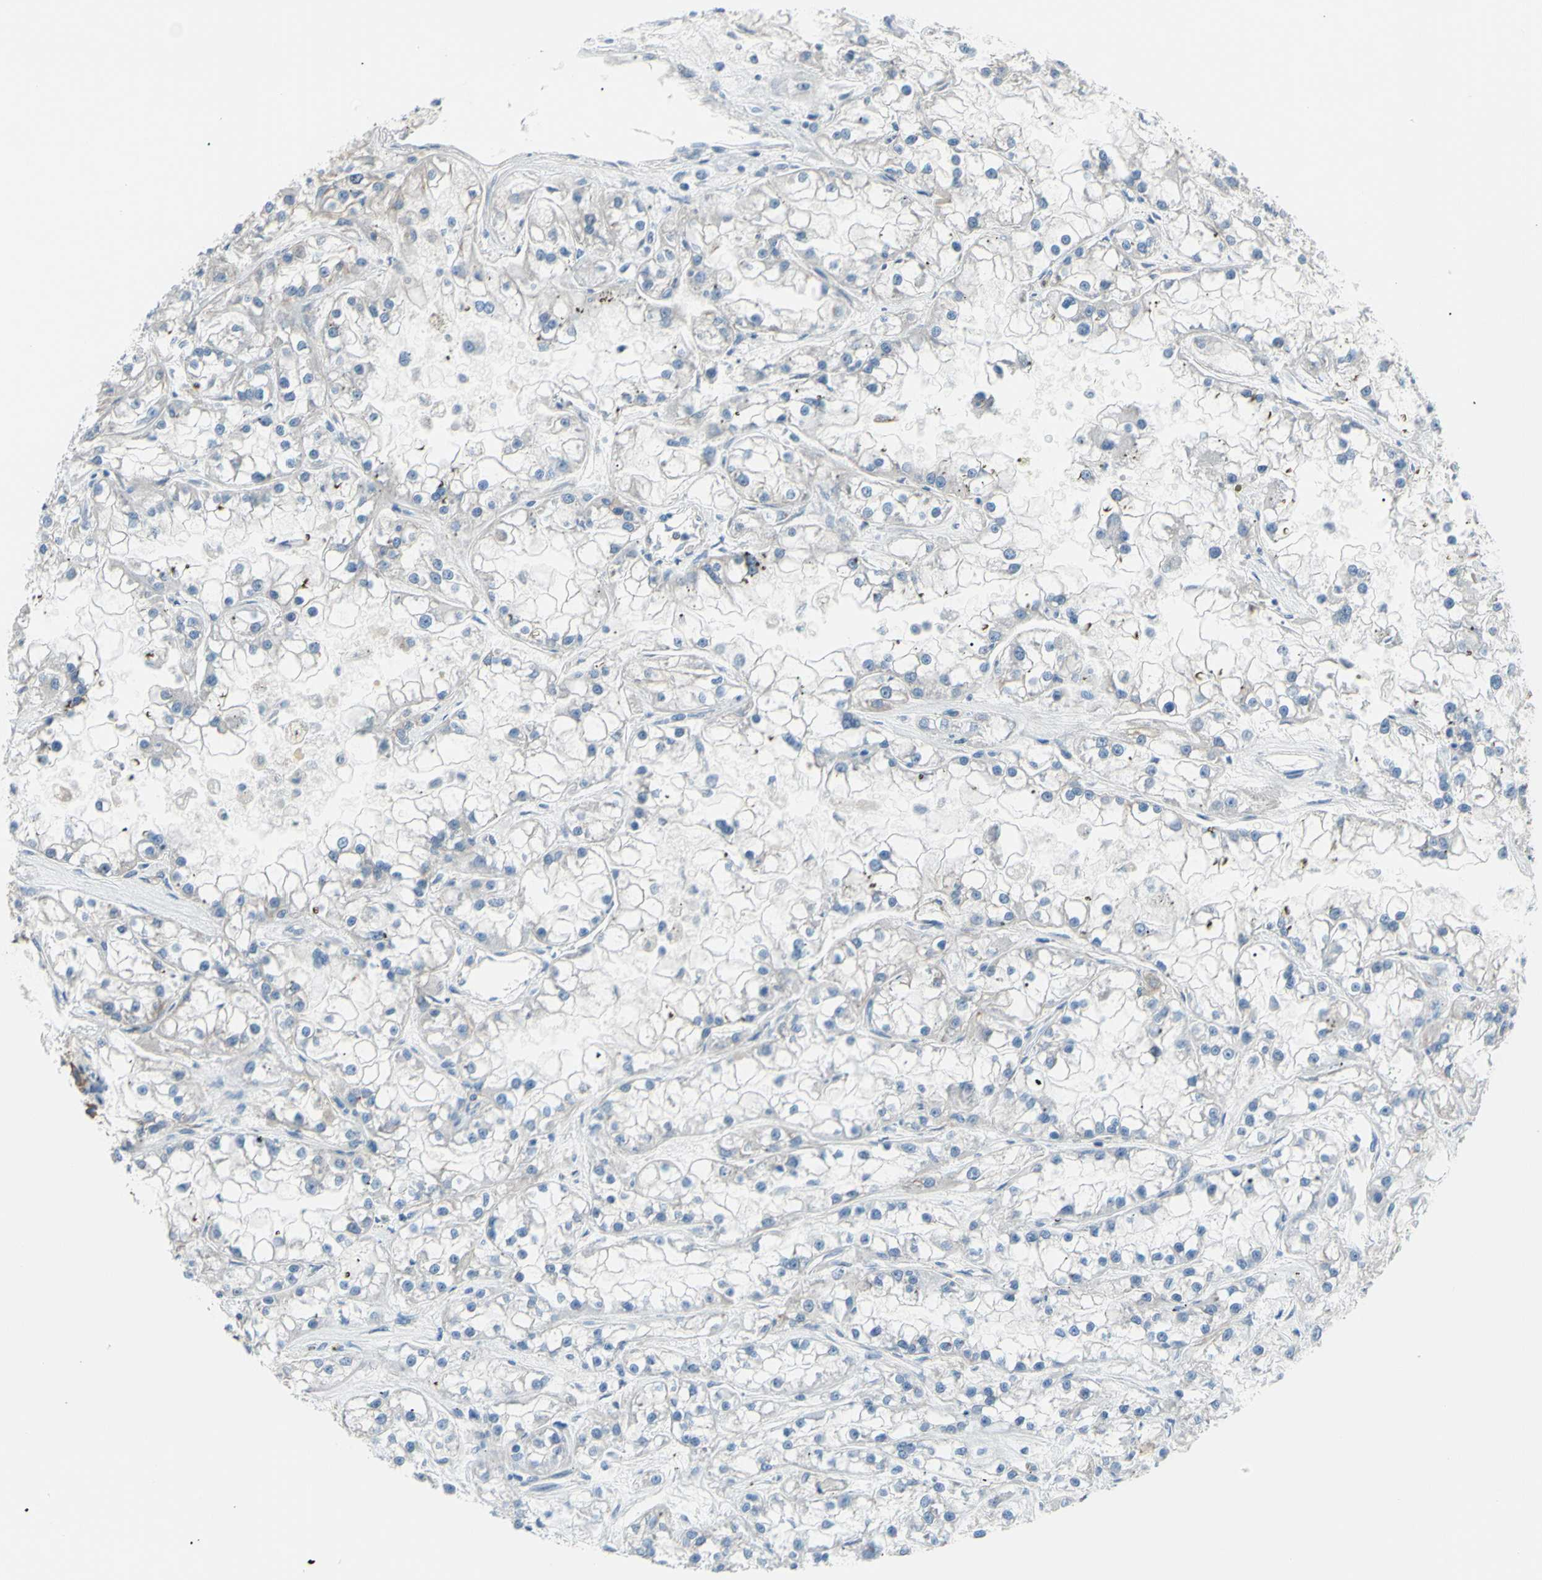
{"staining": {"intensity": "negative", "quantity": "none", "location": "none"}, "tissue": "renal cancer", "cell_type": "Tumor cells", "image_type": "cancer", "snomed": [{"axis": "morphology", "description": "Adenocarcinoma, NOS"}, {"axis": "topography", "description": "Kidney"}], "caption": "Tumor cells show no significant protein positivity in renal adenocarcinoma.", "gene": "ADD1", "patient": {"sex": "female", "age": 52}}